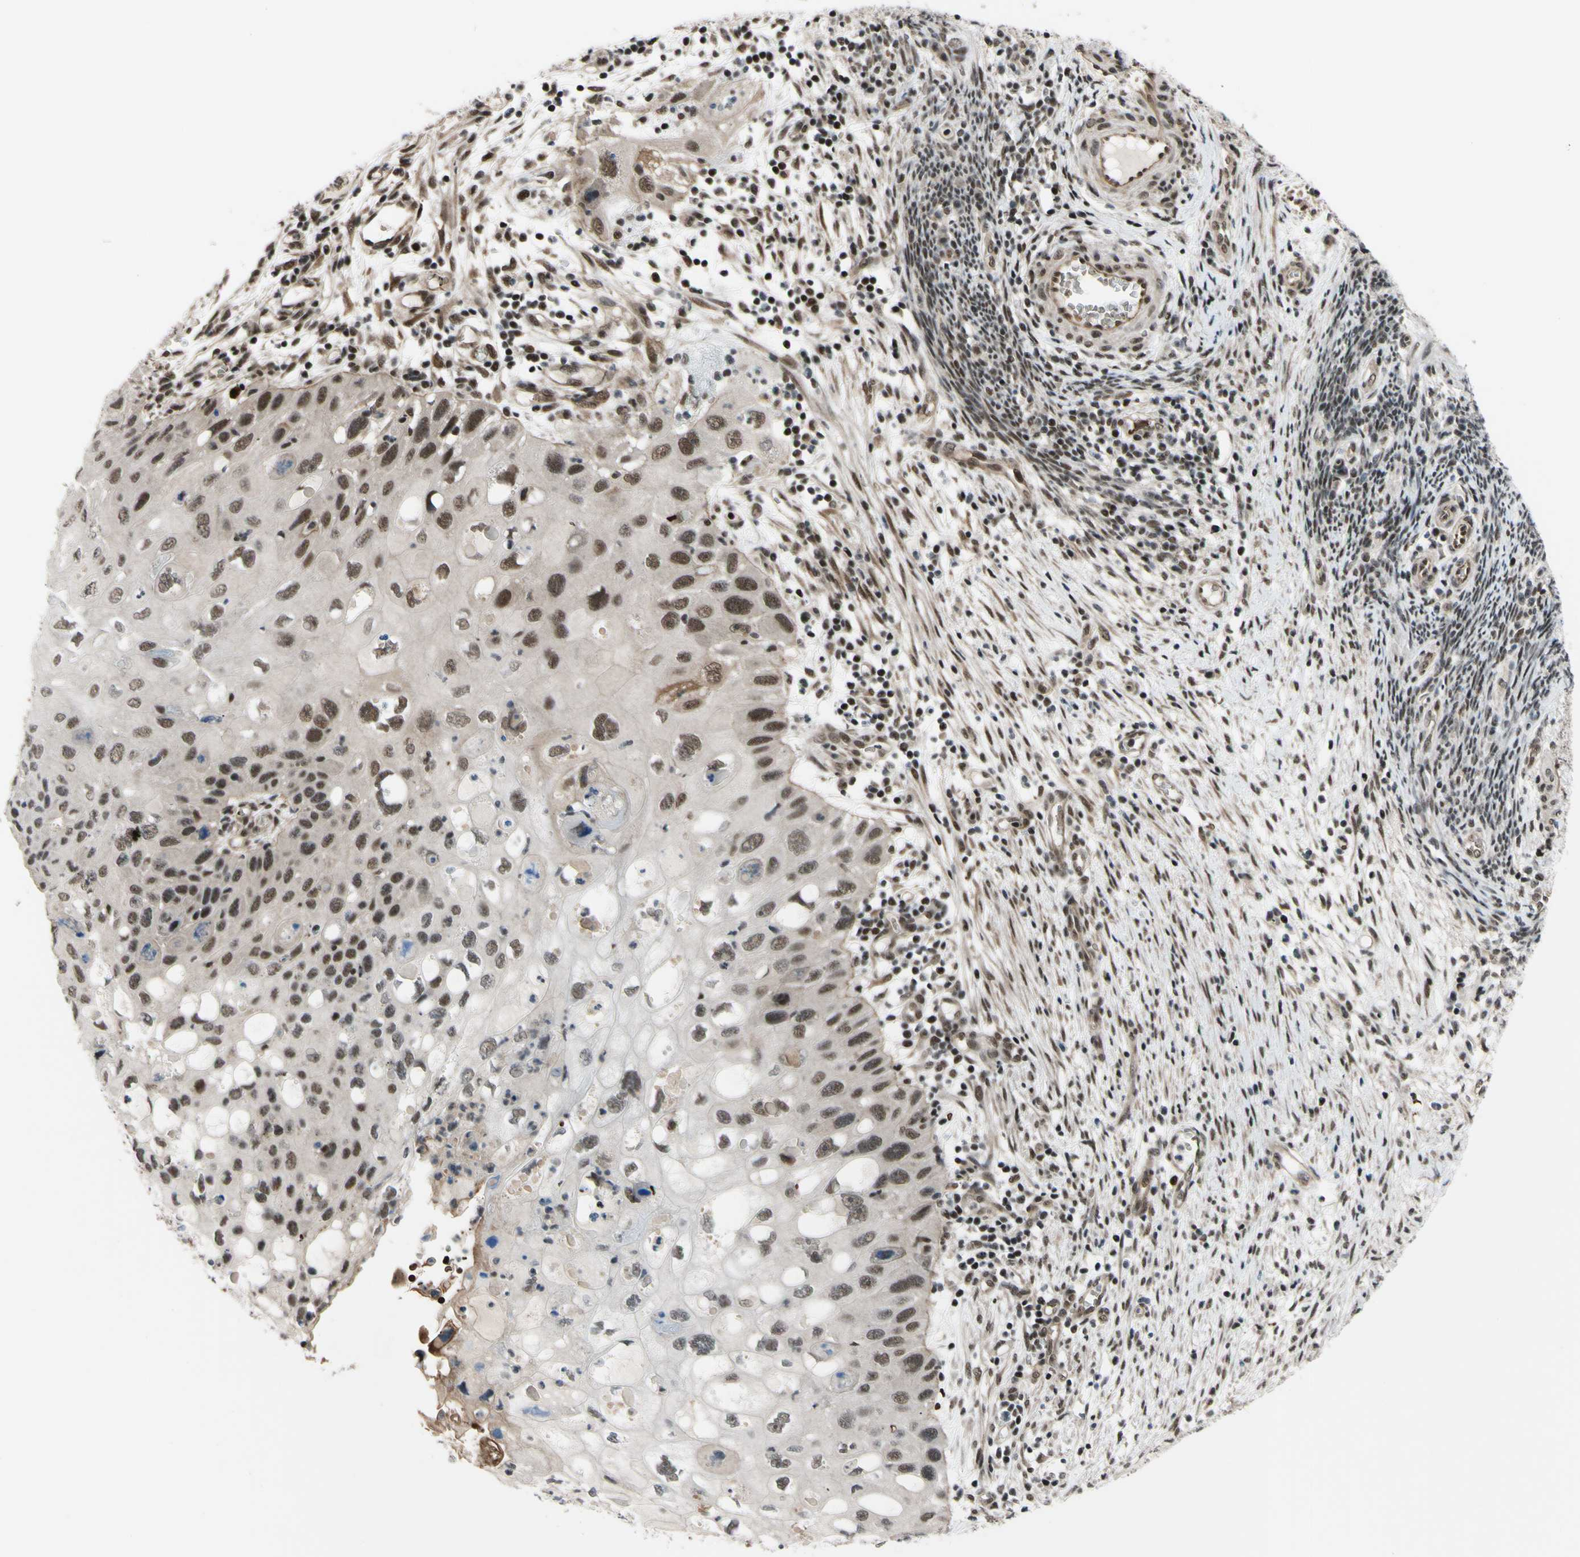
{"staining": {"intensity": "moderate", "quantity": ">75%", "location": "nuclear"}, "tissue": "cervical cancer", "cell_type": "Tumor cells", "image_type": "cancer", "snomed": [{"axis": "morphology", "description": "Squamous cell carcinoma, NOS"}, {"axis": "topography", "description": "Cervix"}], "caption": "Immunohistochemistry (IHC) staining of cervical cancer, which demonstrates medium levels of moderate nuclear positivity in approximately >75% of tumor cells indicating moderate nuclear protein expression. The staining was performed using DAB (3,3'-diaminobenzidine) (brown) for protein detection and nuclei were counterstained in hematoxylin (blue).", "gene": "THAP12", "patient": {"sex": "female", "age": 70}}